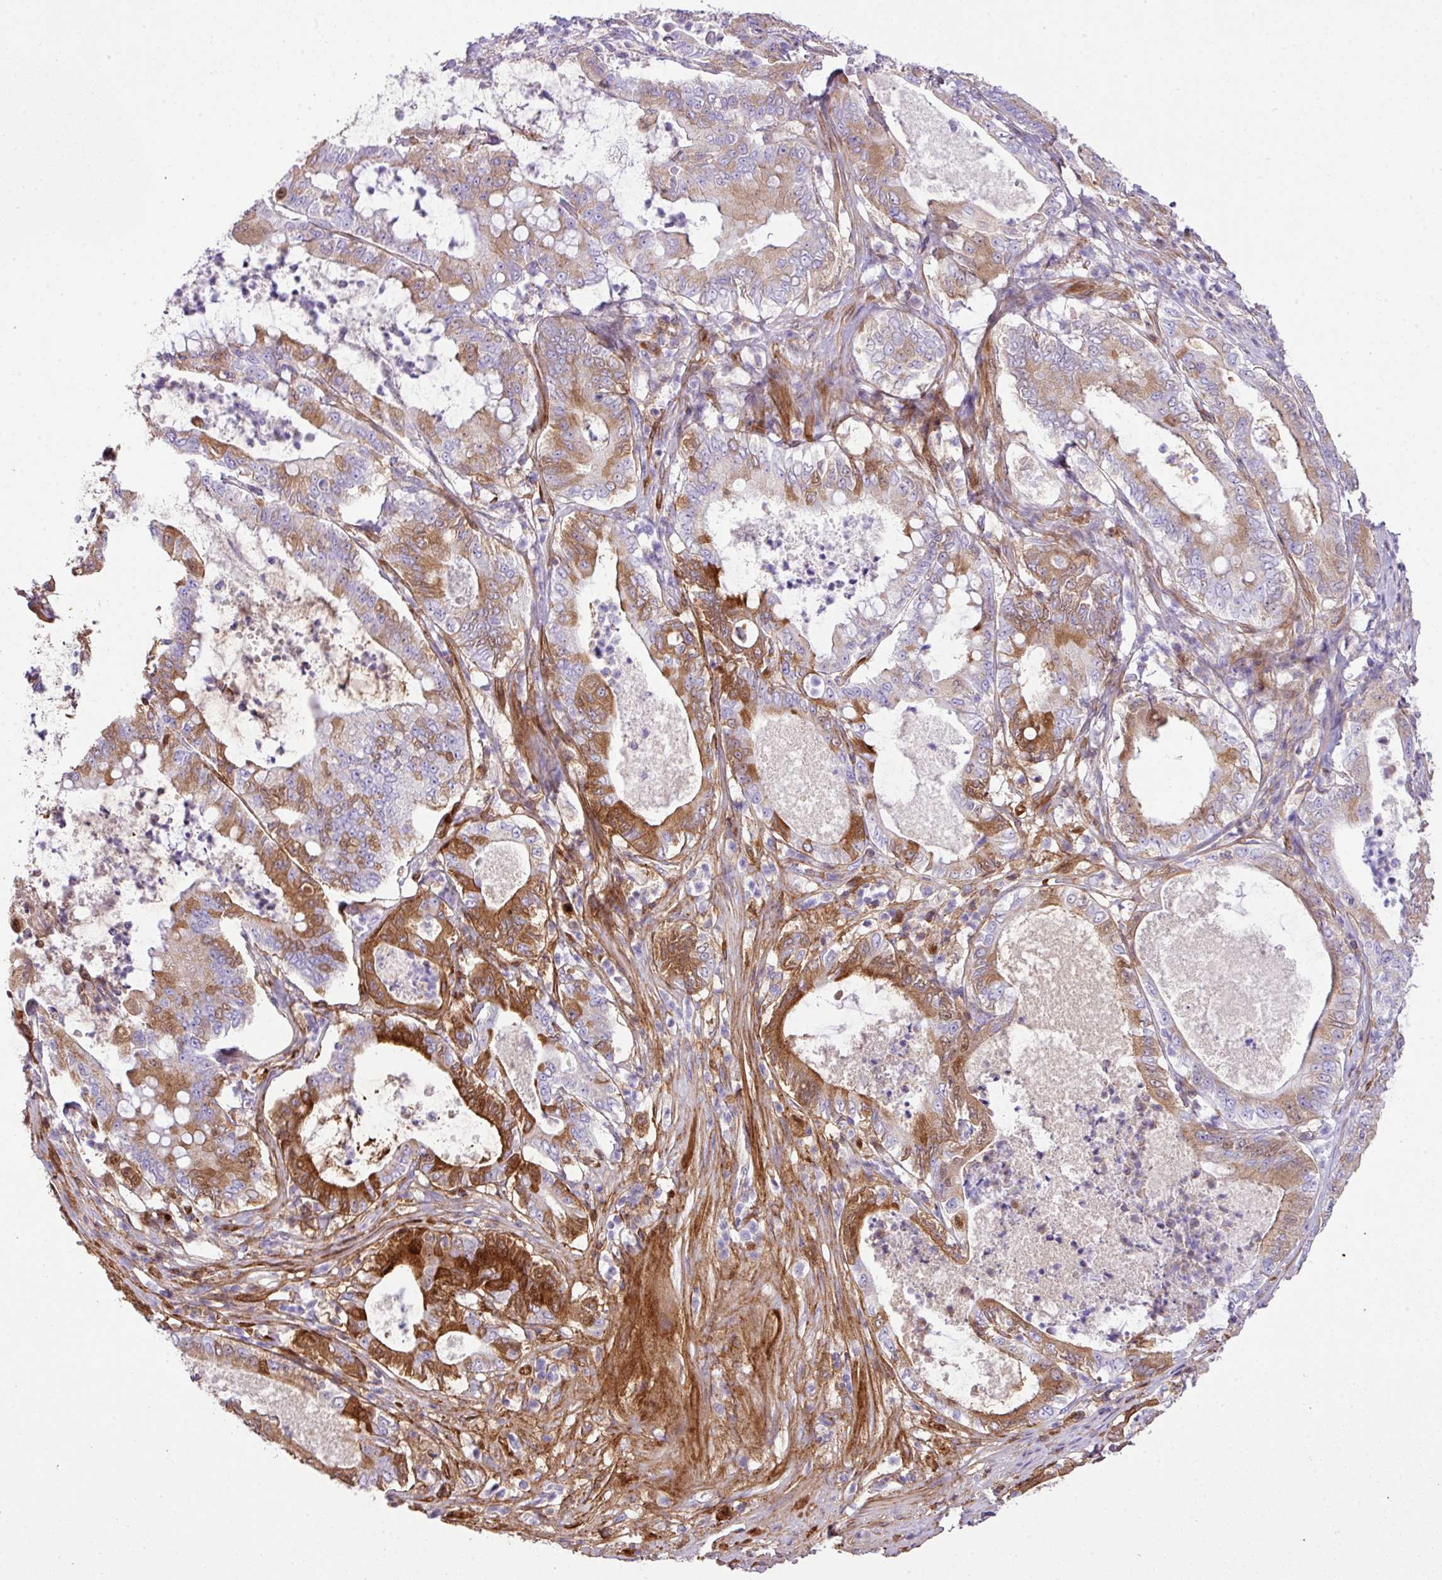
{"staining": {"intensity": "moderate", "quantity": "25%-75%", "location": "cytoplasmic/membranous,nuclear"}, "tissue": "pancreatic cancer", "cell_type": "Tumor cells", "image_type": "cancer", "snomed": [{"axis": "morphology", "description": "Adenocarcinoma, NOS"}, {"axis": "topography", "description": "Pancreas"}], "caption": "Pancreatic cancer (adenocarcinoma) stained with a brown dye demonstrates moderate cytoplasmic/membranous and nuclear positive staining in approximately 25%-75% of tumor cells.", "gene": "CTXN2", "patient": {"sex": "male", "age": 71}}